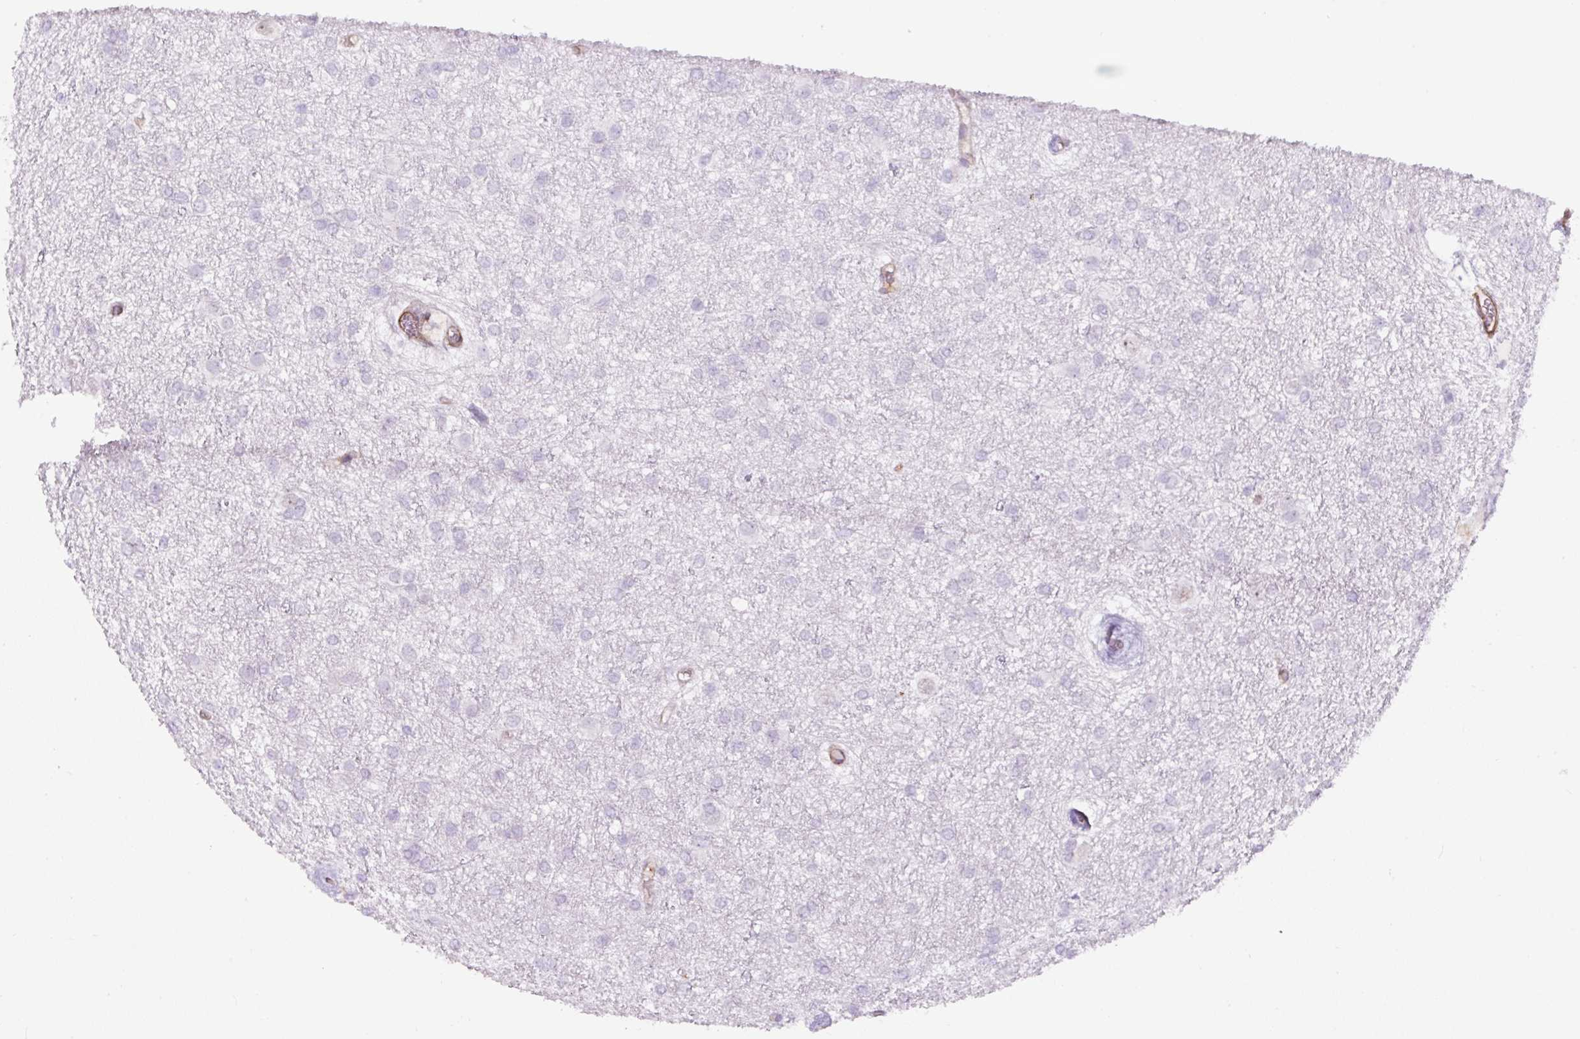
{"staining": {"intensity": "negative", "quantity": "none", "location": "none"}, "tissue": "glioma", "cell_type": "Tumor cells", "image_type": "cancer", "snomed": [{"axis": "morphology", "description": "Glioma, malignant, High grade"}, {"axis": "topography", "description": "Brain"}], "caption": "Immunohistochemistry (IHC) of human malignant glioma (high-grade) demonstrates no staining in tumor cells. (DAB IHC, high magnification).", "gene": "B3GALT5", "patient": {"sex": "female", "age": 50}}